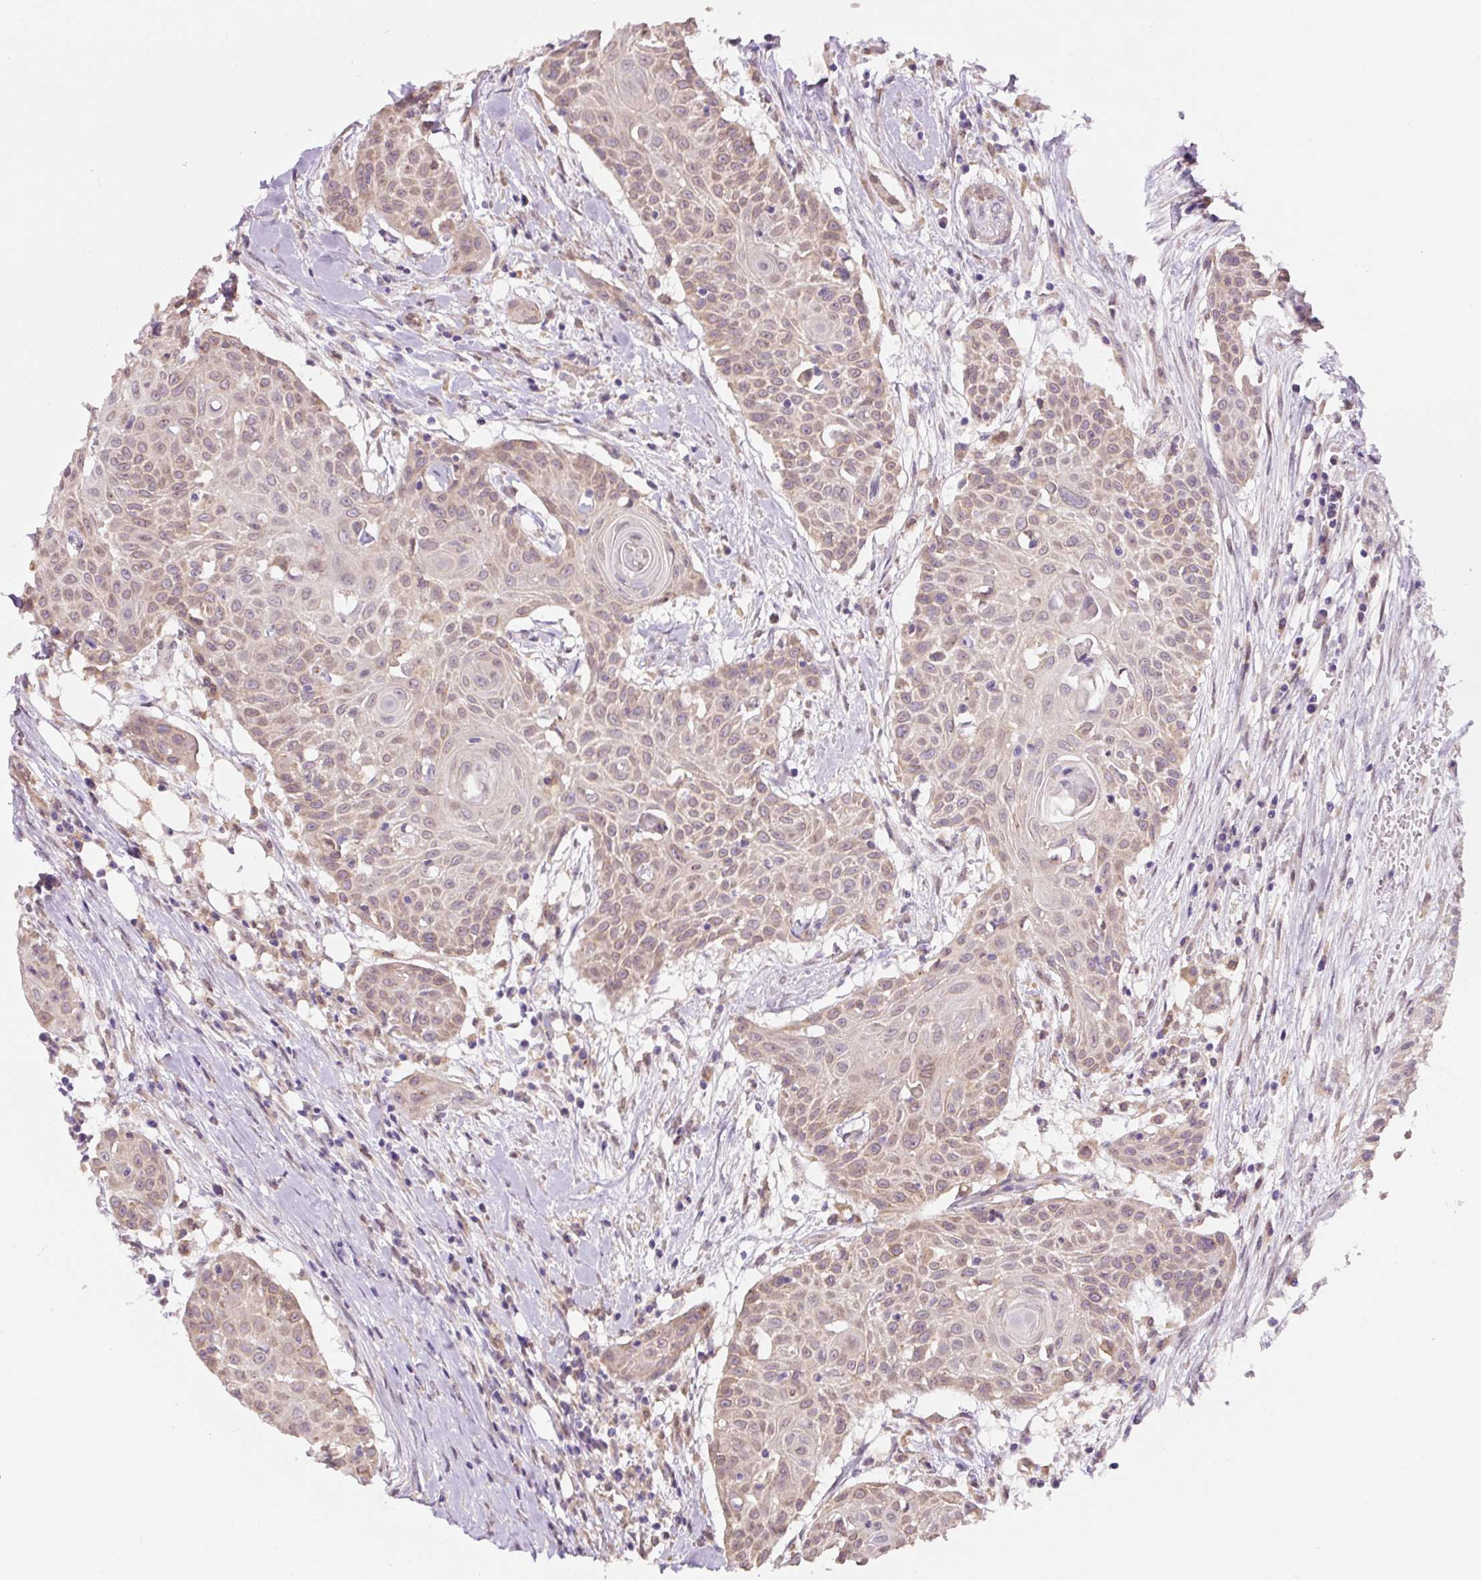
{"staining": {"intensity": "weak", "quantity": ">75%", "location": "cytoplasmic/membranous"}, "tissue": "head and neck cancer", "cell_type": "Tumor cells", "image_type": "cancer", "snomed": [{"axis": "morphology", "description": "Squamous cell carcinoma, NOS"}, {"axis": "topography", "description": "Lymph node"}, {"axis": "topography", "description": "Salivary gland"}, {"axis": "topography", "description": "Head-Neck"}], "caption": "DAB immunohistochemical staining of human head and neck cancer (squamous cell carcinoma) shows weak cytoplasmic/membranous protein positivity in approximately >75% of tumor cells.", "gene": "ASRGL1", "patient": {"sex": "female", "age": 74}}